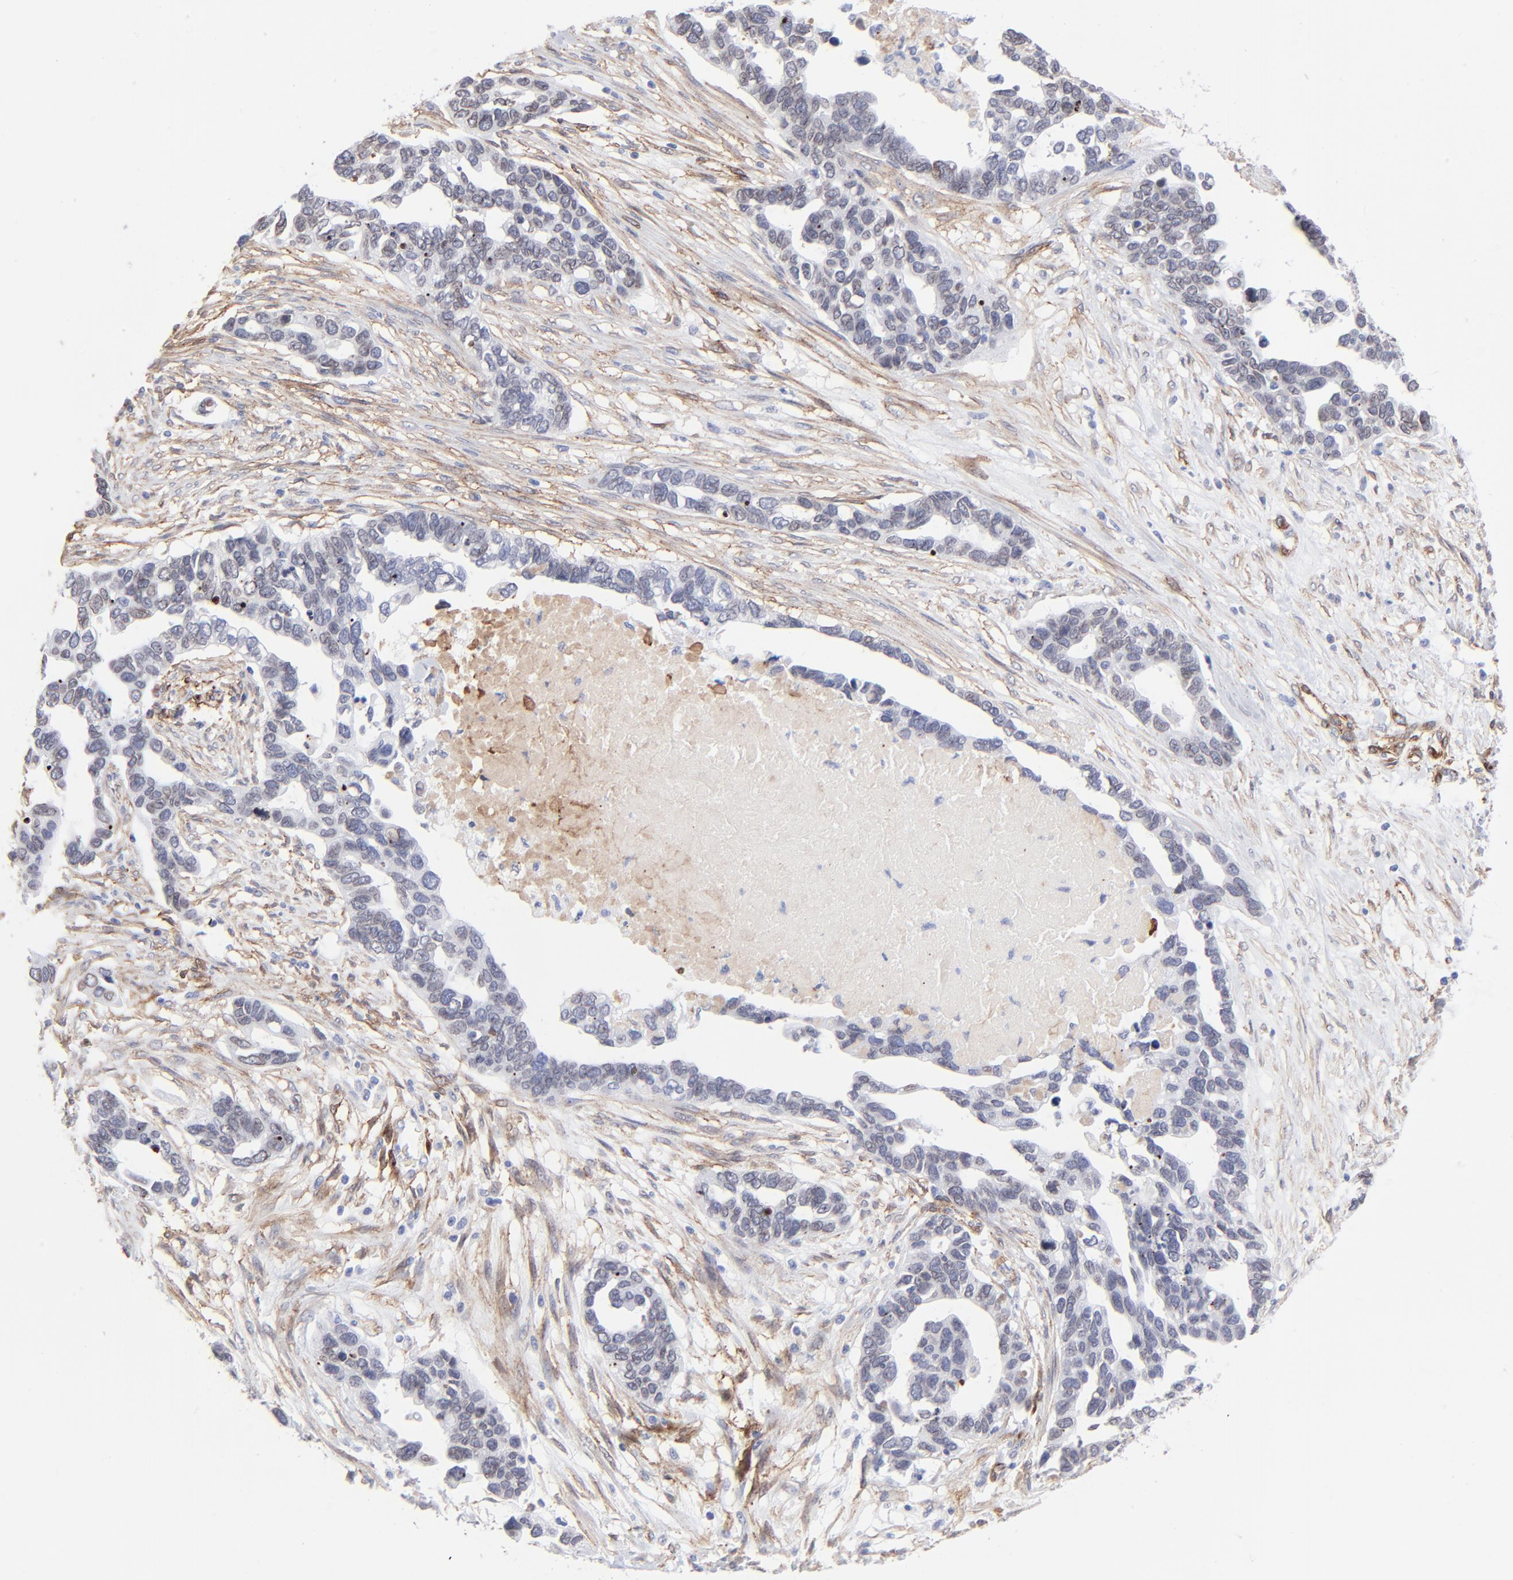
{"staining": {"intensity": "weak", "quantity": "<25%", "location": "cytoplasmic/membranous,nuclear"}, "tissue": "ovarian cancer", "cell_type": "Tumor cells", "image_type": "cancer", "snomed": [{"axis": "morphology", "description": "Cystadenocarcinoma, serous, NOS"}, {"axis": "topography", "description": "Ovary"}], "caption": "Immunohistochemistry (IHC) of ovarian cancer (serous cystadenocarcinoma) exhibits no expression in tumor cells. Nuclei are stained in blue.", "gene": "PDGFRB", "patient": {"sex": "female", "age": 54}}